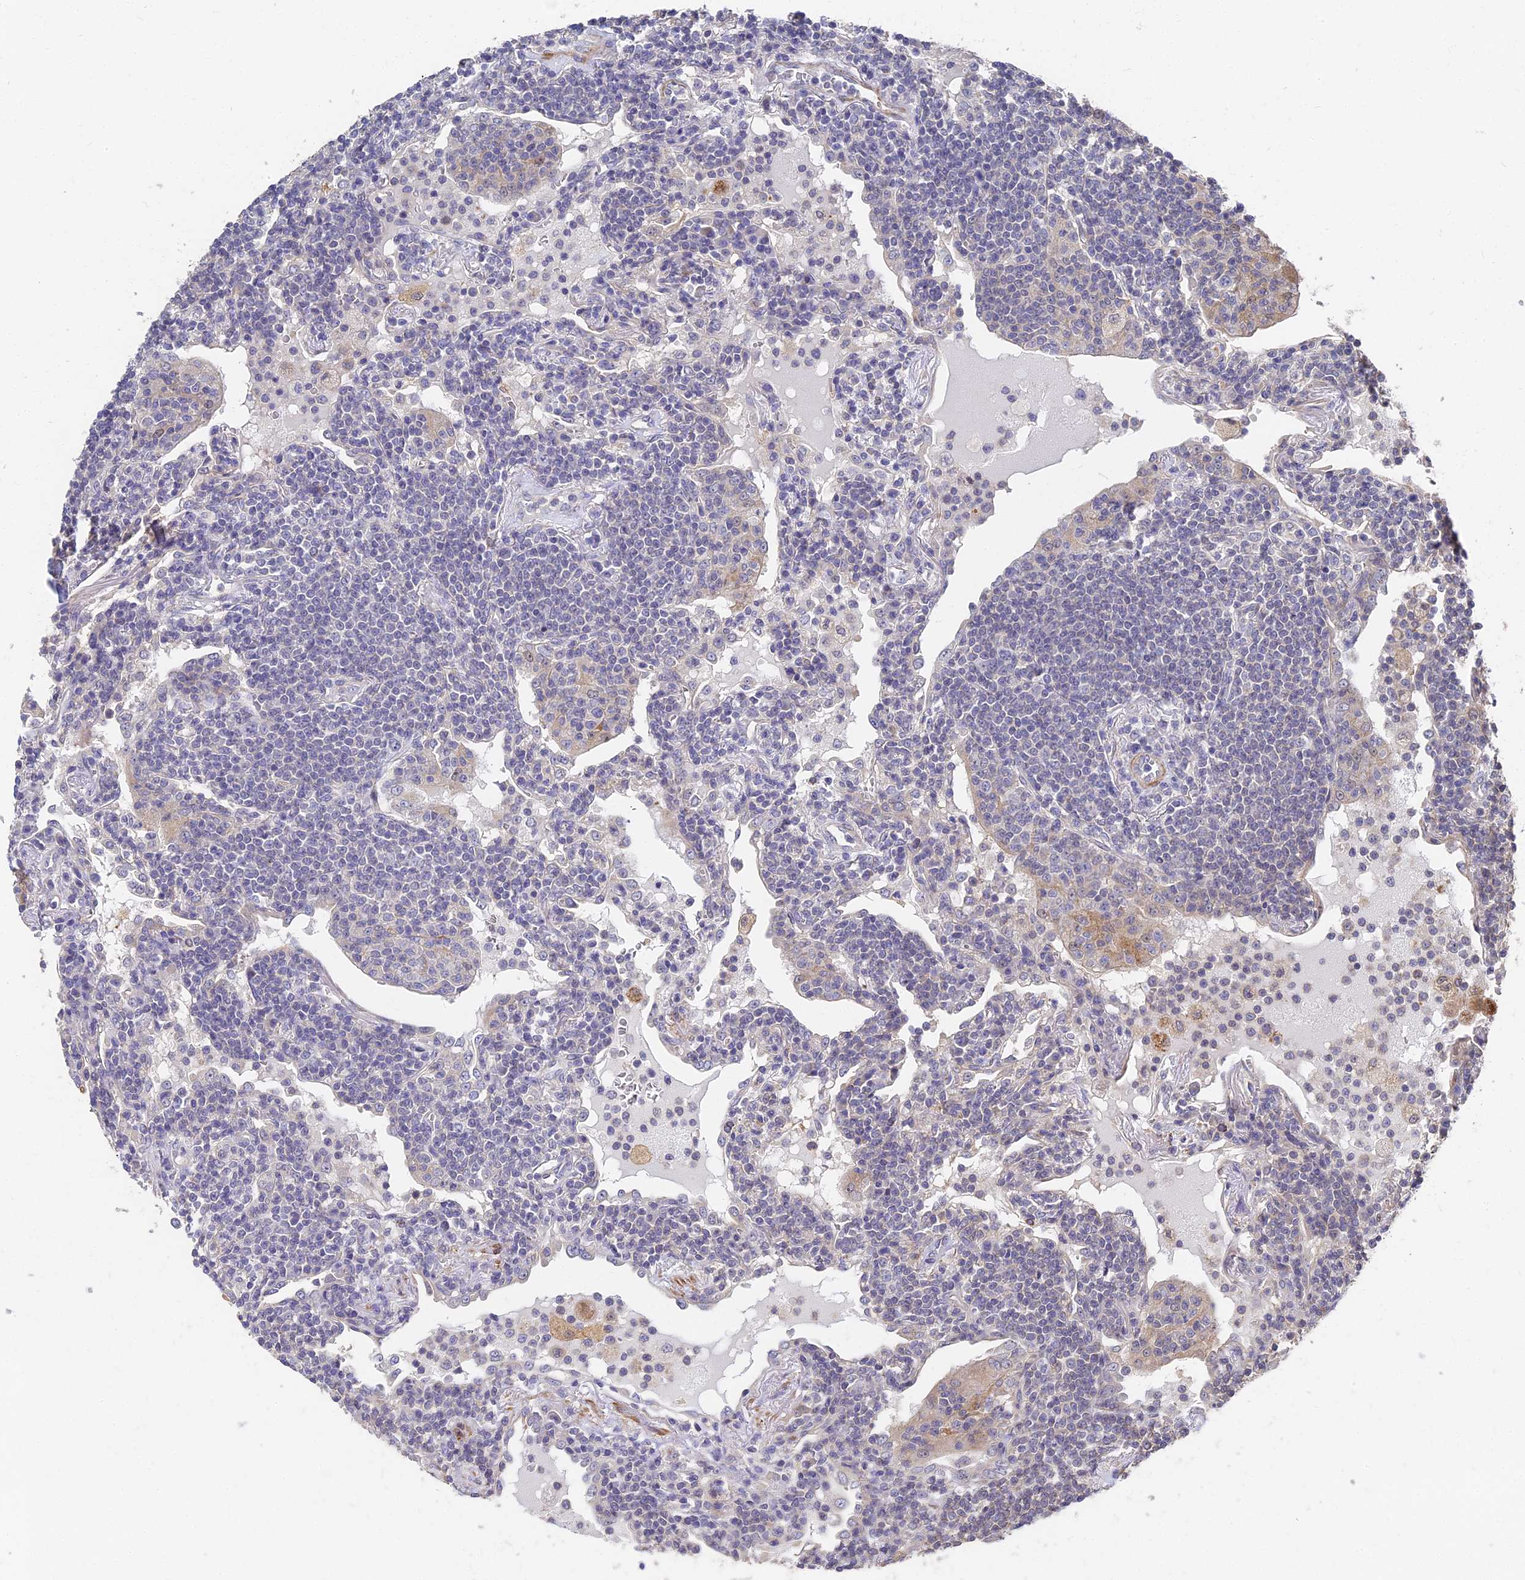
{"staining": {"intensity": "negative", "quantity": "none", "location": "none"}, "tissue": "lymphoma", "cell_type": "Tumor cells", "image_type": "cancer", "snomed": [{"axis": "morphology", "description": "Malignant lymphoma, non-Hodgkin's type, Low grade"}, {"axis": "topography", "description": "Lung"}], "caption": "This is an IHC image of lymphoma. There is no positivity in tumor cells.", "gene": "CCDC113", "patient": {"sex": "female", "age": 71}}